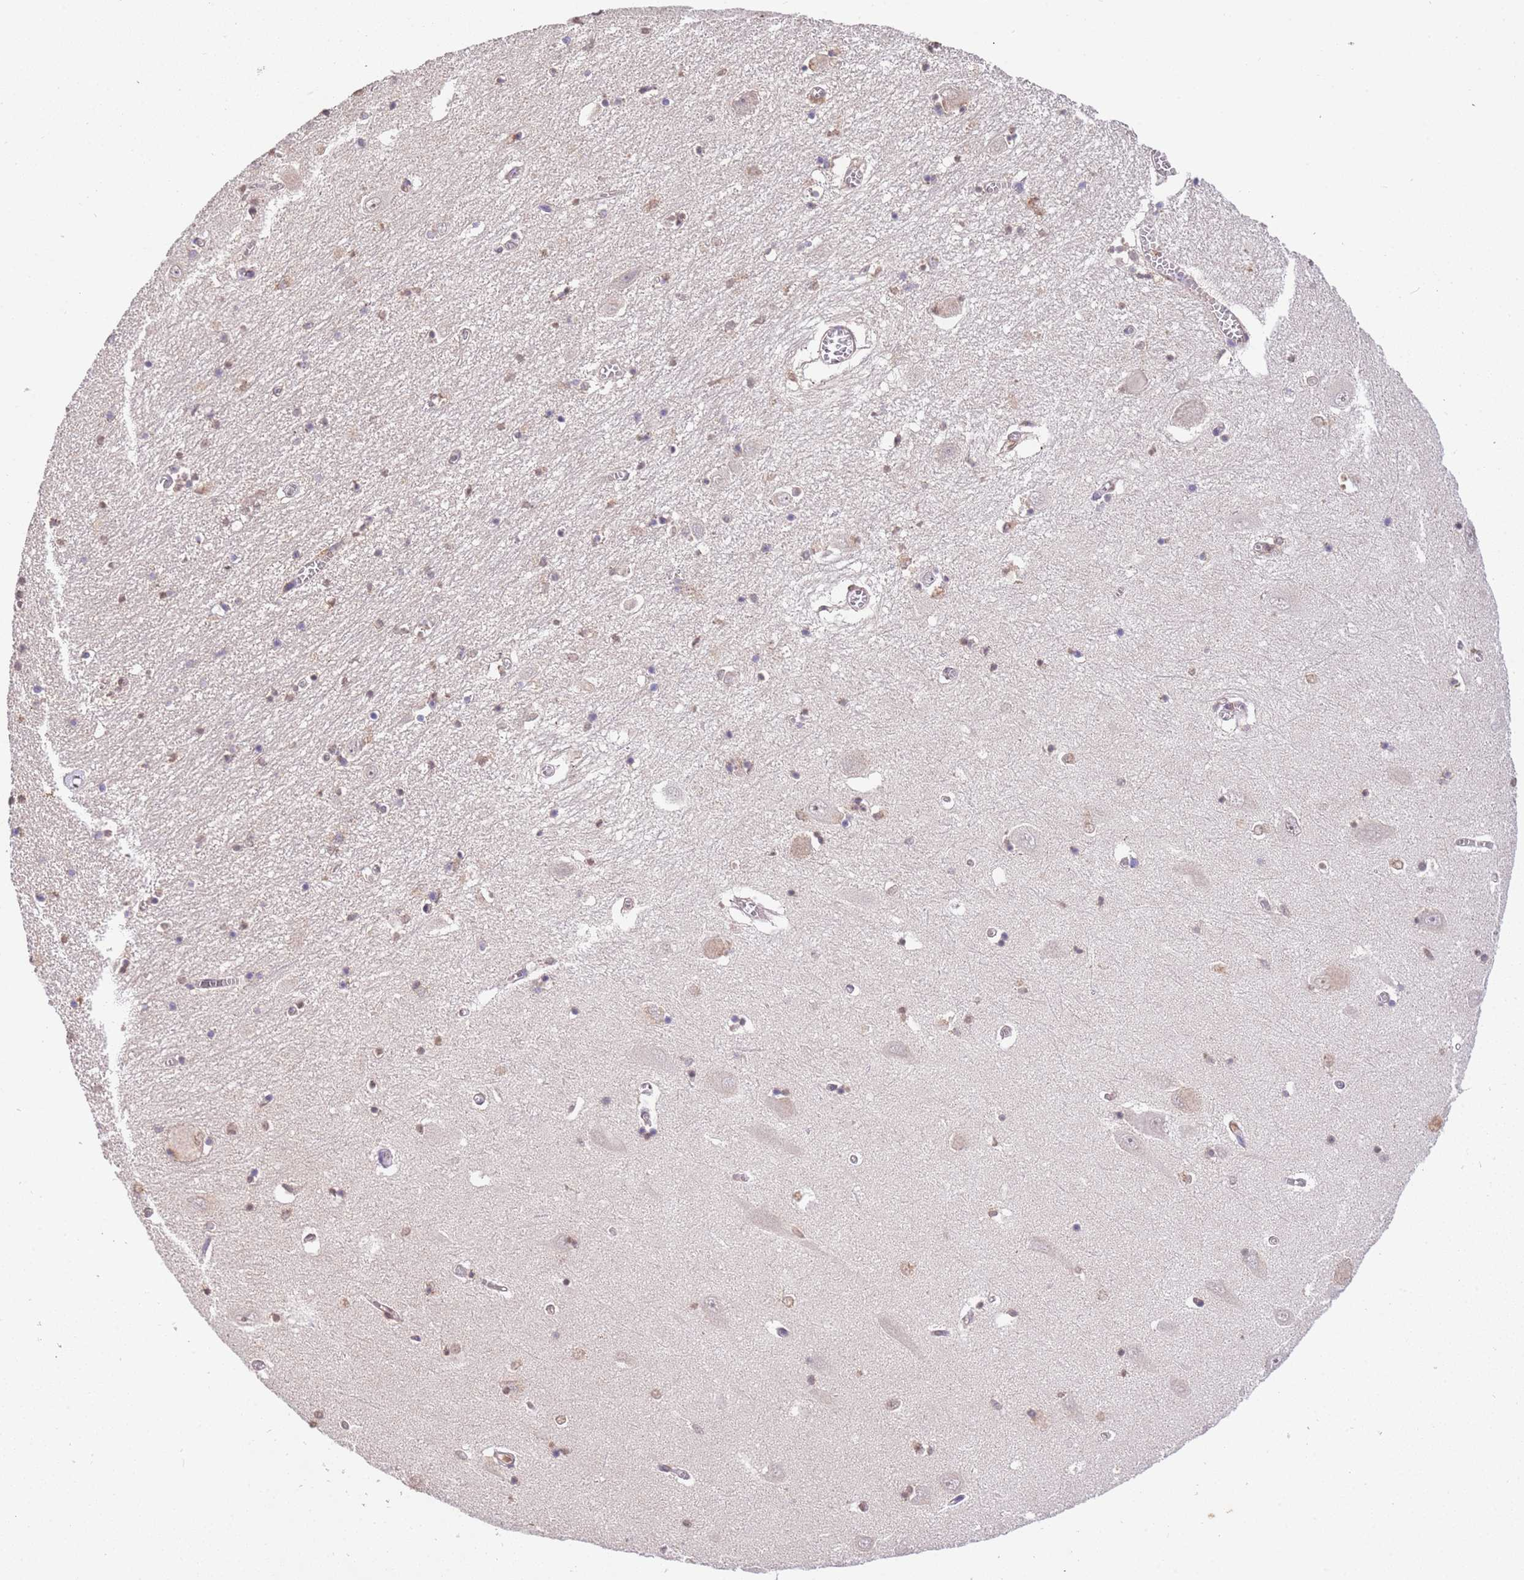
{"staining": {"intensity": "weak", "quantity": "25%-75%", "location": "nuclear"}, "tissue": "hippocampus", "cell_type": "Glial cells", "image_type": "normal", "snomed": [{"axis": "morphology", "description": "Normal tissue, NOS"}, {"axis": "topography", "description": "Hippocampus"}], "caption": "Weak nuclear expression for a protein is seen in about 25%-75% of glial cells of unremarkable hippocampus using IHC.", "gene": "SLC16A4", "patient": {"sex": "male", "age": 70}}